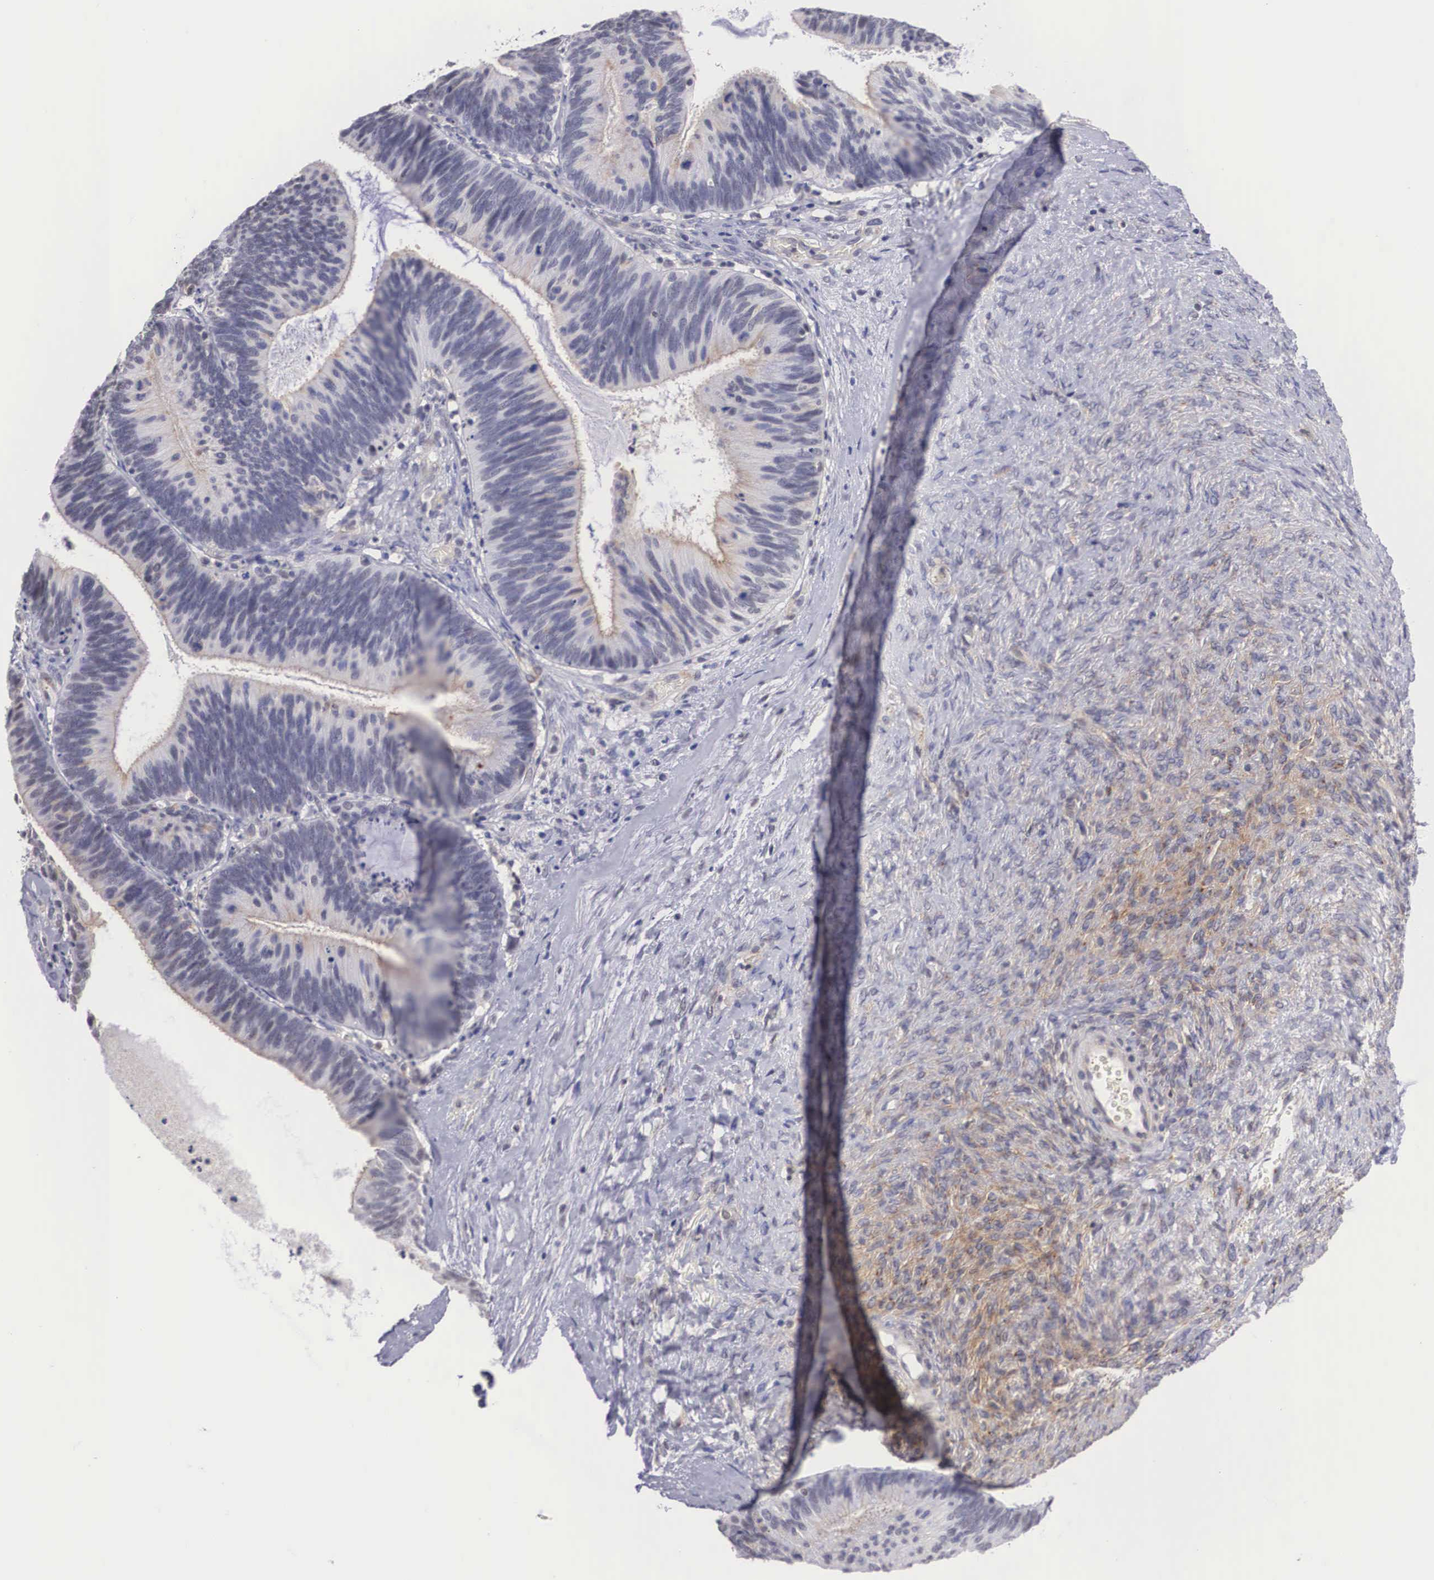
{"staining": {"intensity": "weak", "quantity": ">75%", "location": "cytoplasmic/membranous"}, "tissue": "ovarian cancer", "cell_type": "Tumor cells", "image_type": "cancer", "snomed": [{"axis": "morphology", "description": "Carcinoma, endometroid"}, {"axis": "topography", "description": "Ovary"}], "caption": "A high-resolution photomicrograph shows immunohistochemistry staining of endometroid carcinoma (ovarian), which shows weak cytoplasmic/membranous expression in approximately >75% of tumor cells.", "gene": "NR4A2", "patient": {"sex": "female", "age": 52}}